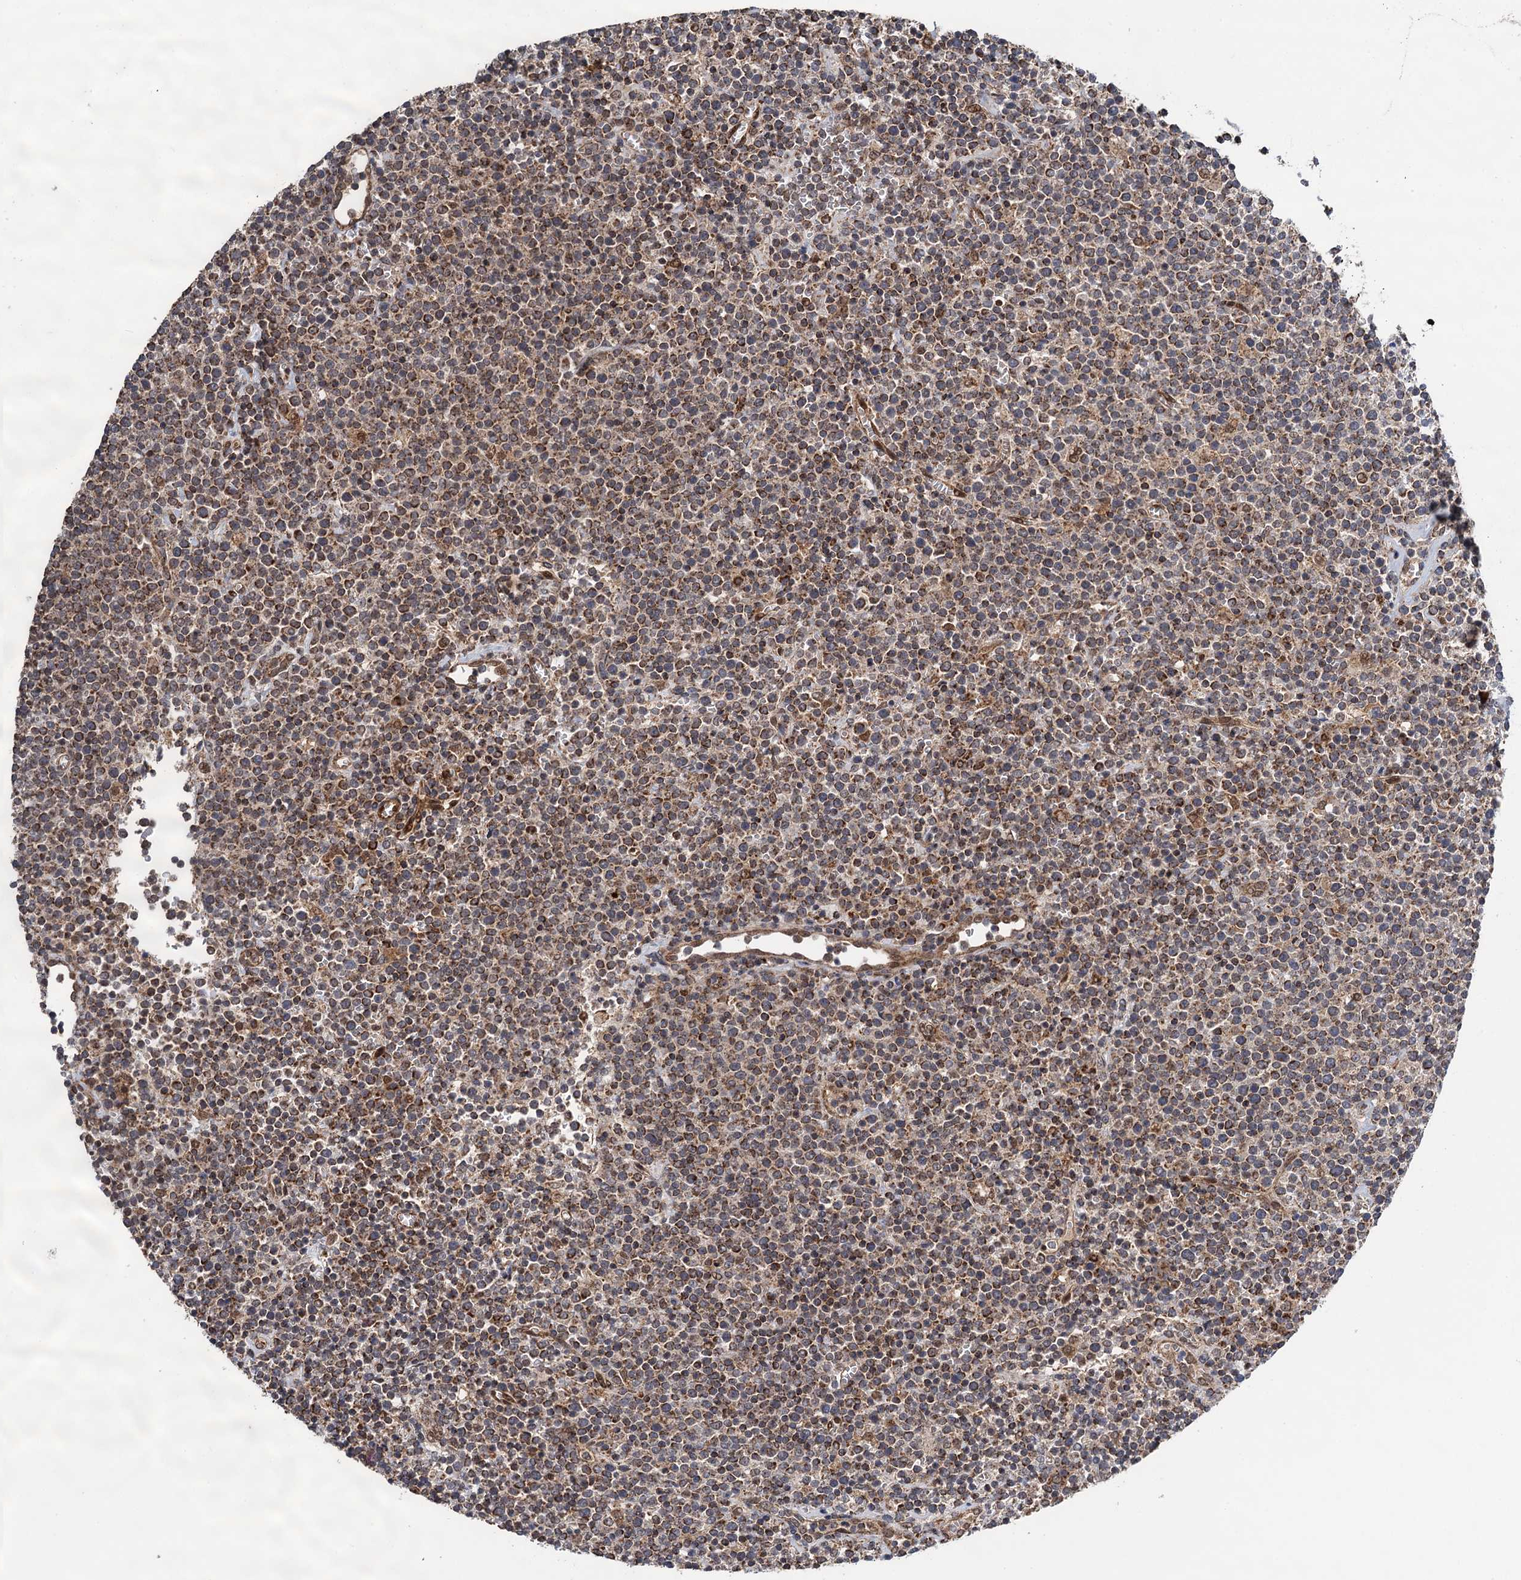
{"staining": {"intensity": "moderate", "quantity": ">75%", "location": "cytoplasmic/membranous"}, "tissue": "lymphoma", "cell_type": "Tumor cells", "image_type": "cancer", "snomed": [{"axis": "morphology", "description": "Malignant lymphoma, non-Hodgkin's type, High grade"}, {"axis": "topography", "description": "Lymph node"}], "caption": "Immunohistochemistry micrograph of human high-grade malignant lymphoma, non-Hodgkin's type stained for a protein (brown), which exhibits medium levels of moderate cytoplasmic/membranous positivity in approximately >75% of tumor cells.", "gene": "CMPK2", "patient": {"sex": "male", "age": 61}}